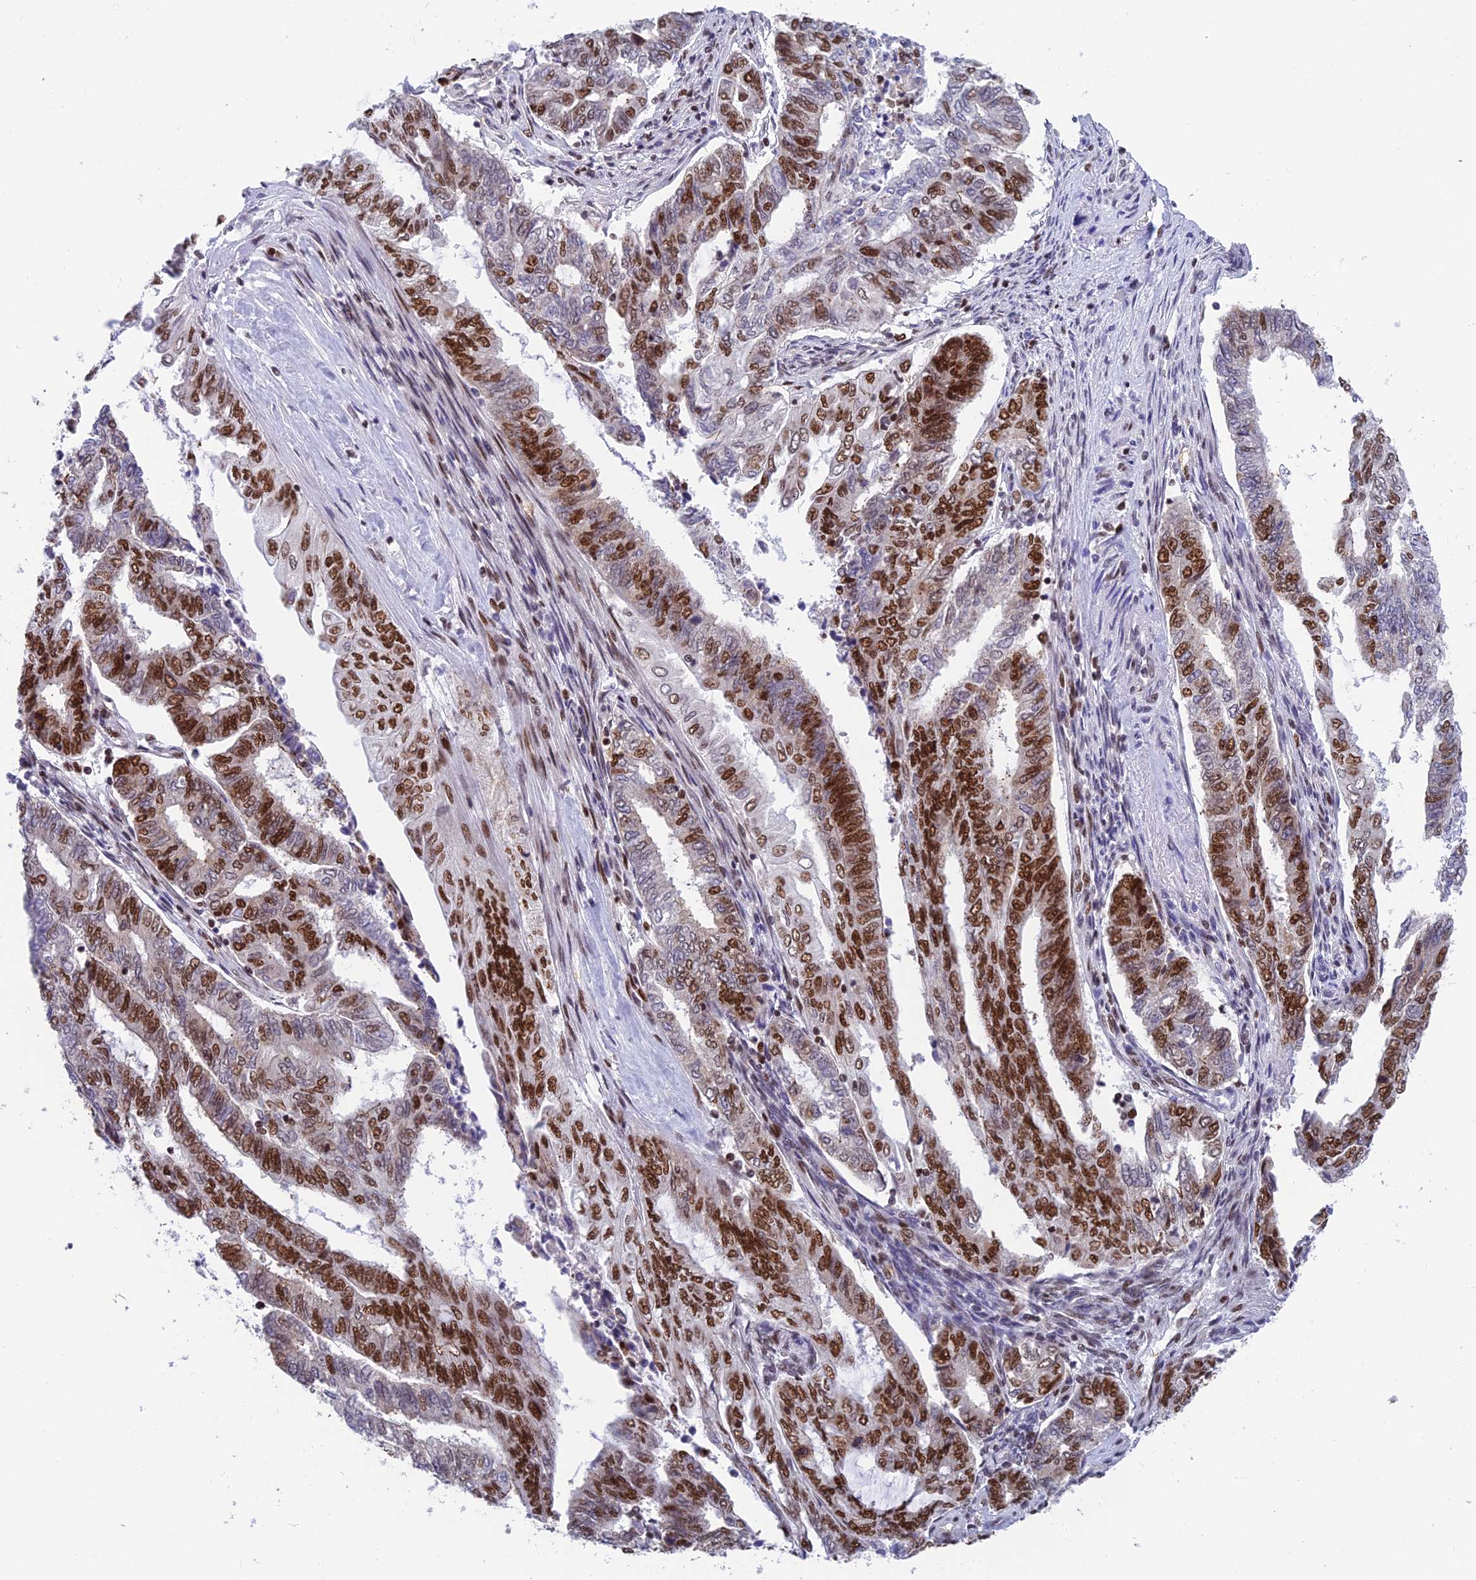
{"staining": {"intensity": "strong", "quantity": "25%-75%", "location": "nuclear"}, "tissue": "endometrial cancer", "cell_type": "Tumor cells", "image_type": "cancer", "snomed": [{"axis": "morphology", "description": "Adenocarcinoma, NOS"}, {"axis": "topography", "description": "Uterus"}, {"axis": "topography", "description": "Endometrium"}], "caption": "Brown immunohistochemical staining in human adenocarcinoma (endometrial) shows strong nuclear positivity in about 25%-75% of tumor cells.", "gene": "EEF1AKMT3", "patient": {"sex": "female", "age": 70}}